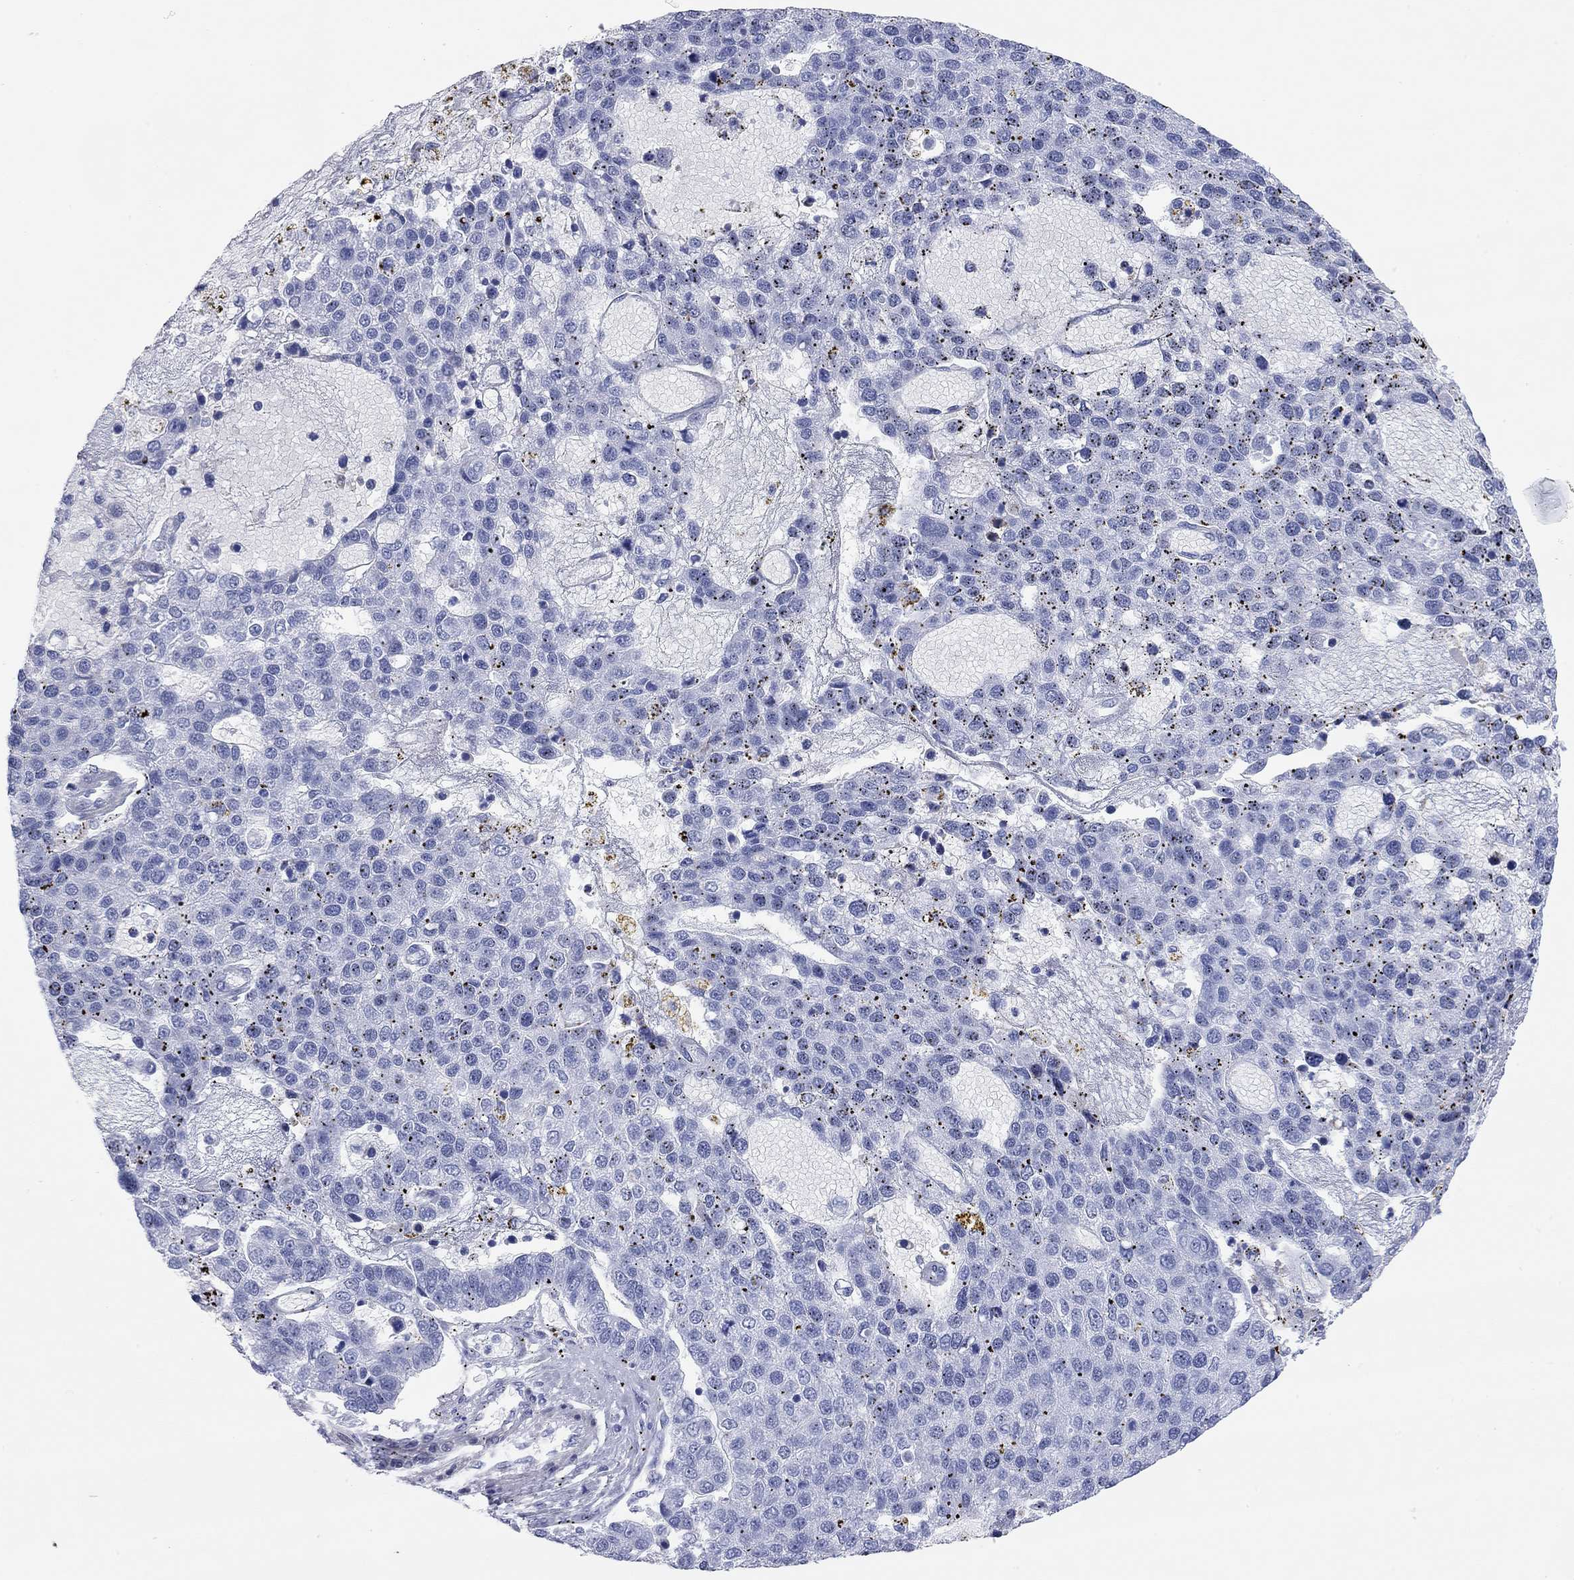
{"staining": {"intensity": "negative", "quantity": "none", "location": "none"}, "tissue": "pancreatic cancer", "cell_type": "Tumor cells", "image_type": "cancer", "snomed": [{"axis": "morphology", "description": "Adenocarcinoma, NOS"}, {"axis": "topography", "description": "Pancreas"}], "caption": "Pancreatic cancer (adenocarcinoma) was stained to show a protein in brown. There is no significant positivity in tumor cells.", "gene": "CHI3L2", "patient": {"sex": "female", "age": 61}}